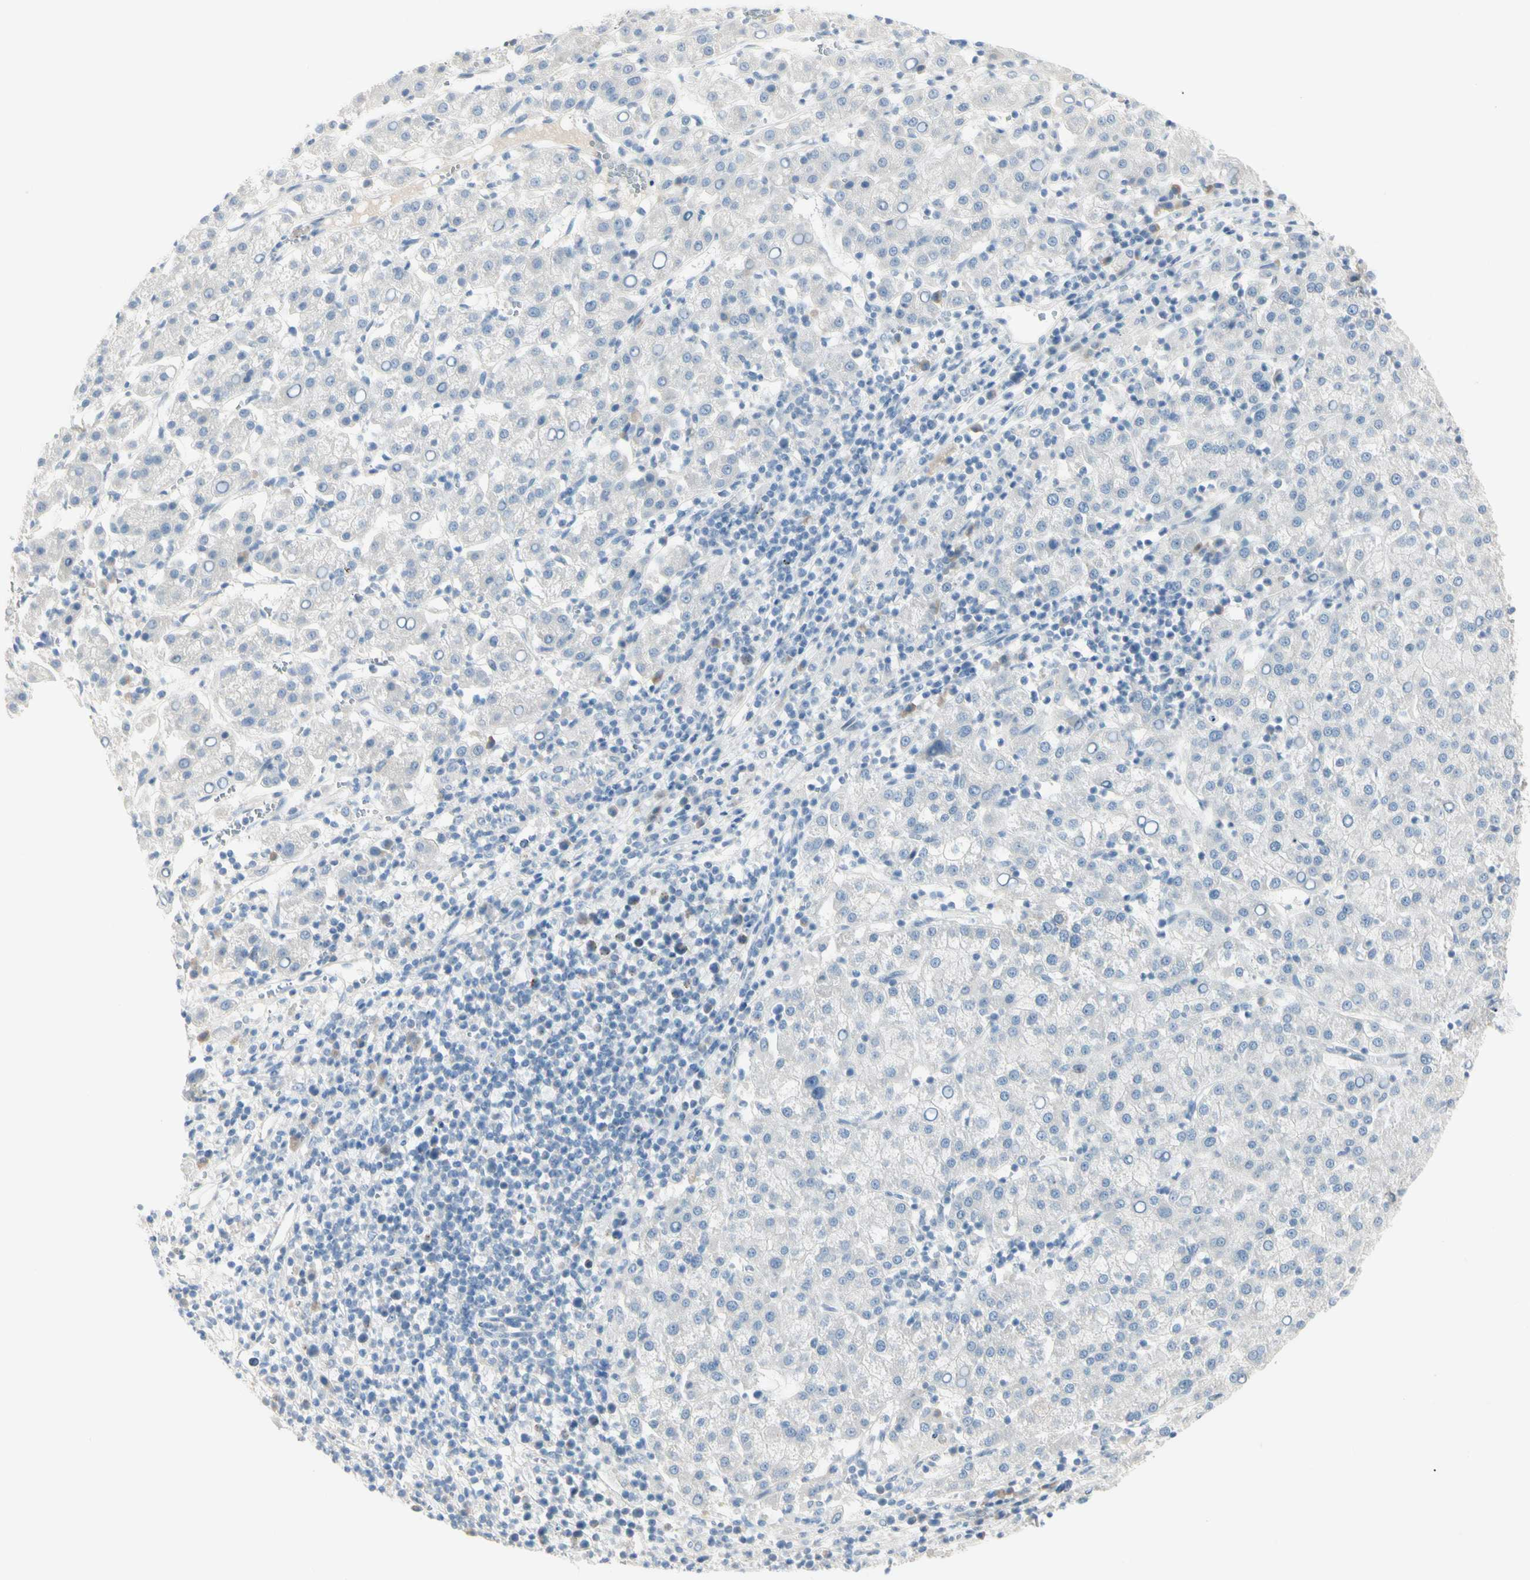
{"staining": {"intensity": "negative", "quantity": "none", "location": "none"}, "tissue": "liver cancer", "cell_type": "Tumor cells", "image_type": "cancer", "snomed": [{"axis": "morphology", "description": "Carcinoma, Hepatocellular, NOS"}, {"axis": "topography", "description": "Liver"}], "caption": "This is an immunohistochemistry photomicrograph of liver hepatocellular carcinoma. There is no expression in tumor cells.", "gene": "ALDH18A1", "patient": {"sex": "female", "age": 58}}